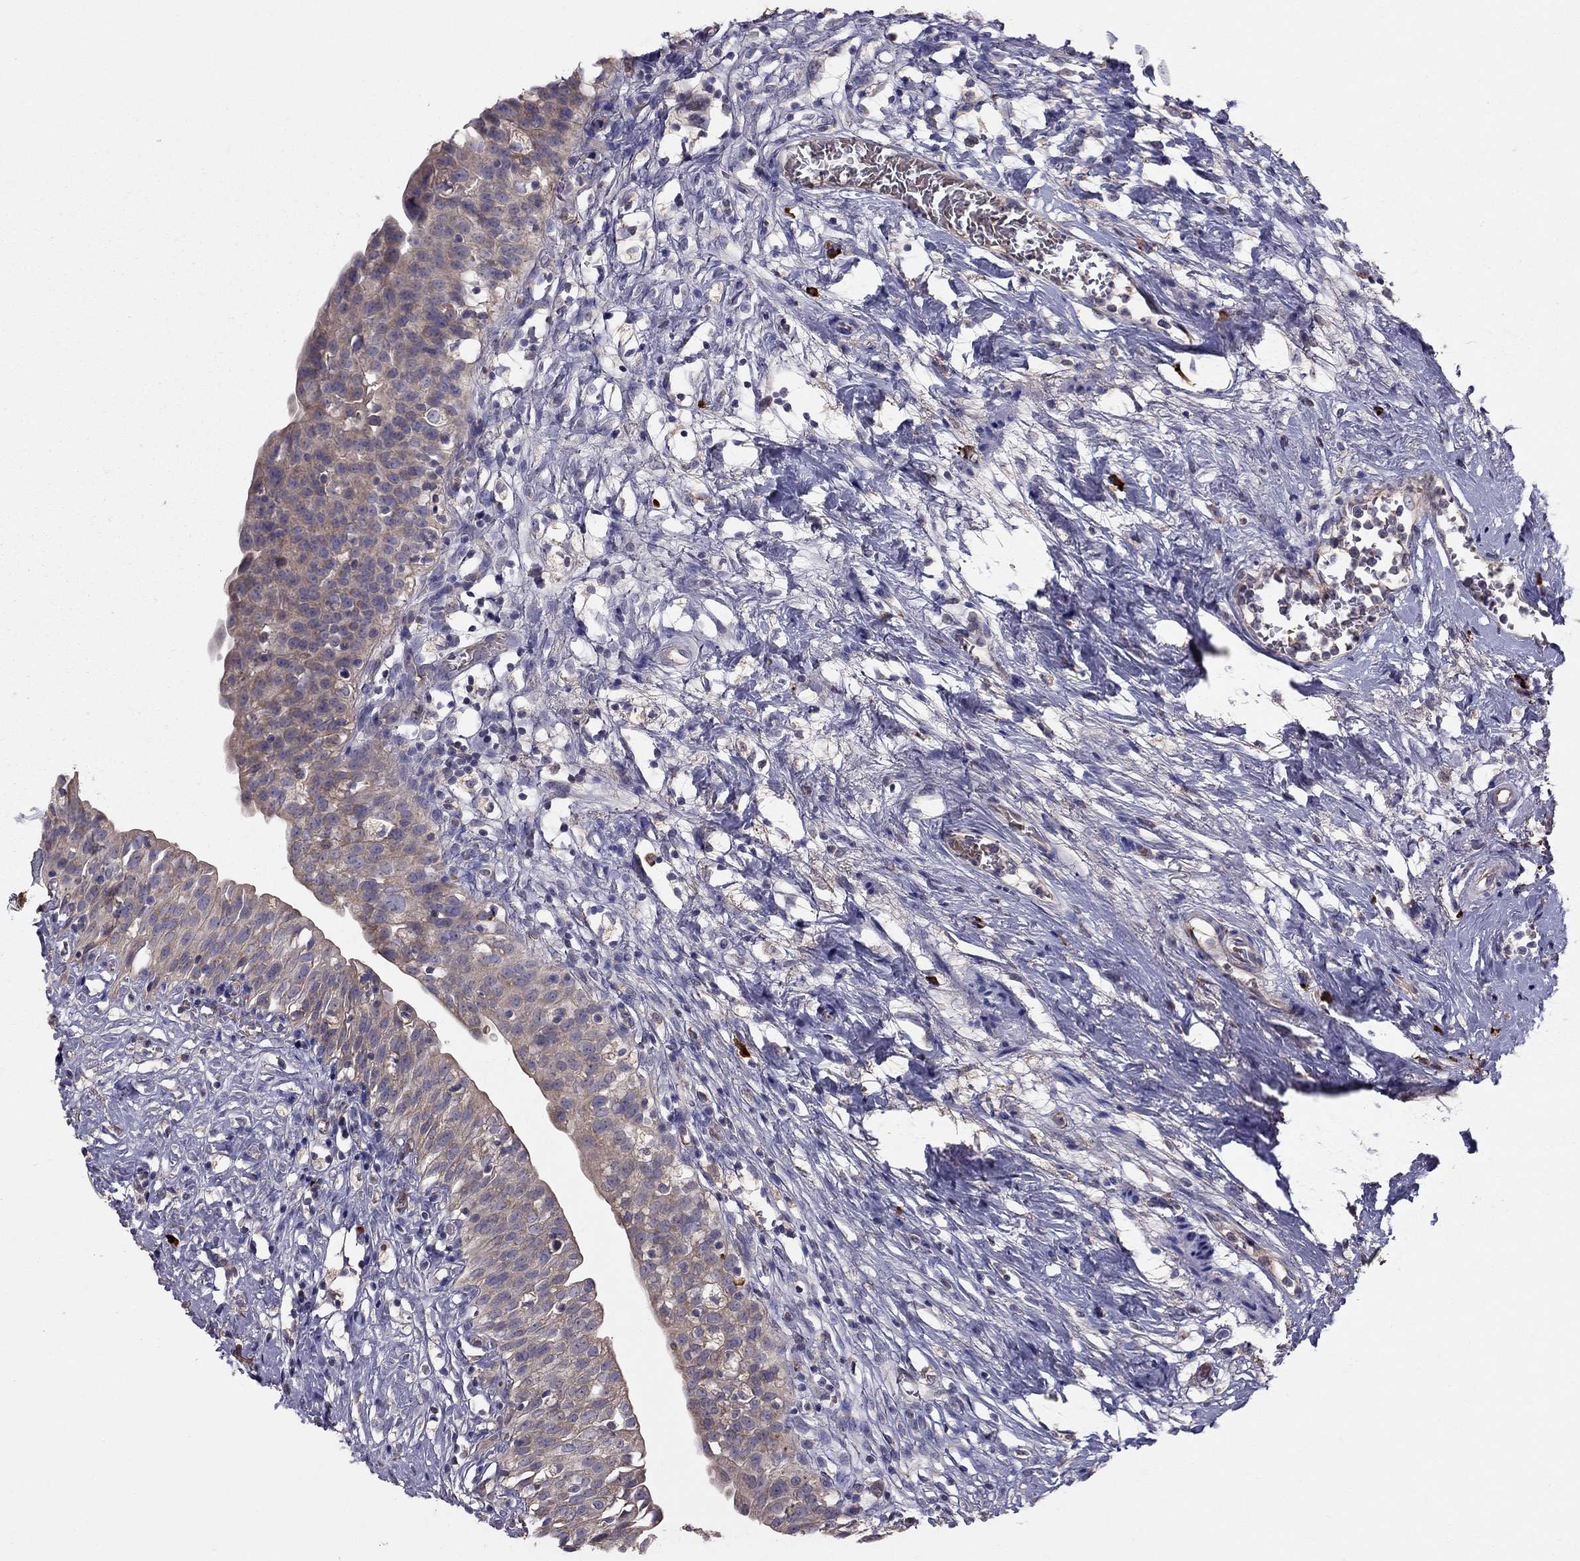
{"staining": {"intensity": "moderate", "quantity": ">75%", "location": "cytoplasmic/membranous"}, "tissue": "urinary bladder", "cell_type": "Urothelial cells", "image_type": "normal", "snomed": [{"axis": "morphology", "description": "Normal tissue, NOS"}, {"axis": "topography", "description": "Urinary bladder"}], "caption": "Protein staining of benign urinary bladder exhibits moderate cytoplasmic/membranous staining in about >75% of urothelial cells. (Stains: DAB (3,3'-diaminobenzidine) in brown, nuclei in blue, Microscopy: brightfield microscopy at high magnification).", "gene": "PIK3CG", "patient": {"sex": "male", "age": 76}}